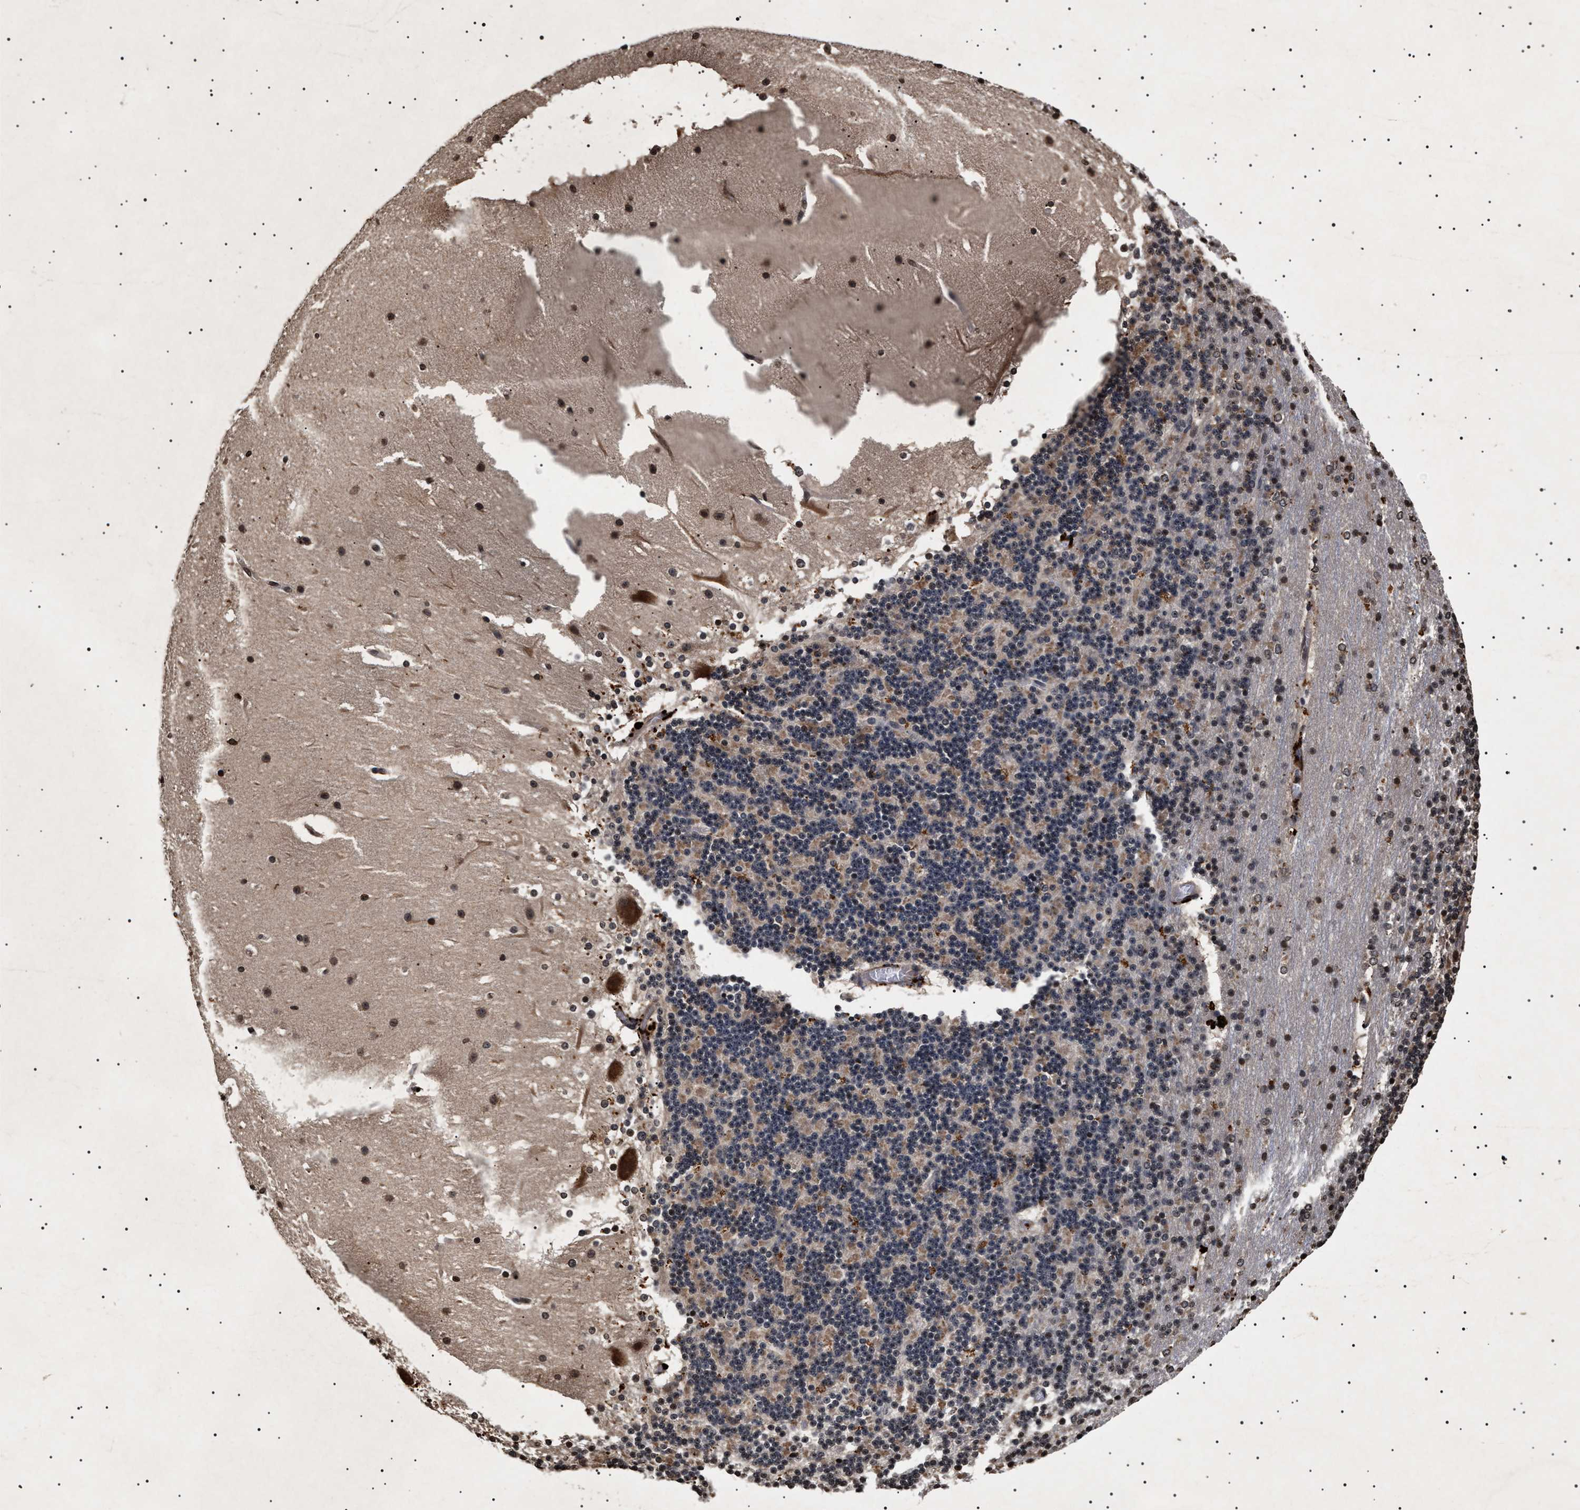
{"staining": {"intensity": "weak", "quantity": ">75%", "location": "cytoplasmic/membranous,nuclear"}, "tissue": "cerebellum", "cell_type": "Cells in granular layer", "image_type": "normal", "snomed": [{"axis": "morphology", "description": "Normal tissue, NOS"}, {"axis": "topography", "description": "Cerebellum"}], "caption": "IHC of normal human cerebellum demonstrates low levels of weak cytoplasmic/membranous,nuclear staining in approximately >75% of cells in granular layer.", "gene": "KIF21A", "patient": {"sex": "female", "age": 19}}